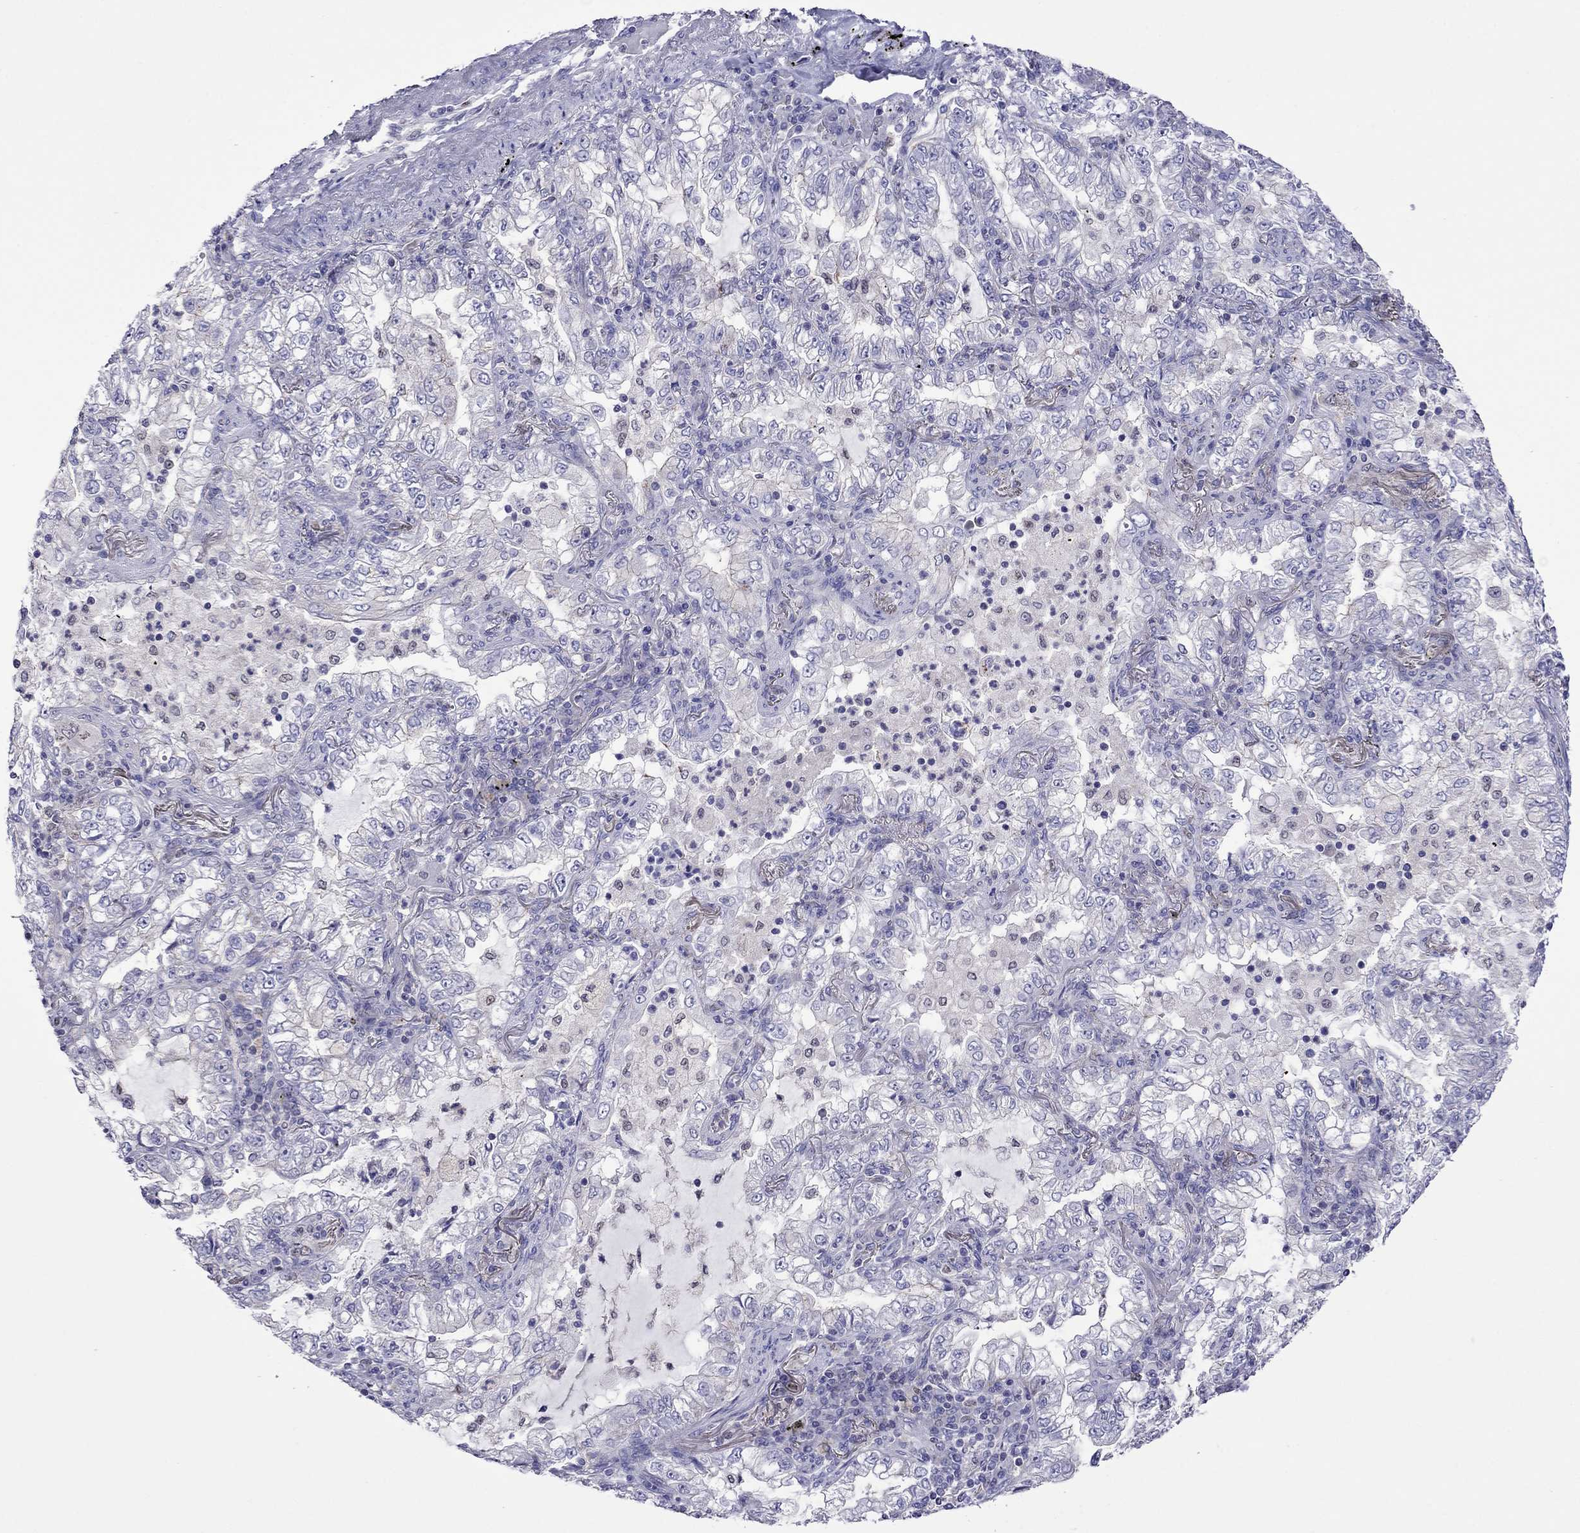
{"staining": {"intensity": "negative", "quantity": "none", "location": "none"}, "tissue": "lung cancer", "cell_type": "Tumor cells", "image_type": "cancer", "snomed": [{"axis": "morphology", "description": "Adenocarcinoma, NOS"}, {"axis": "topography", "description": "Lung"}], "caption": "Tumor cells are negative for protein expression in human adenocarcinoma (lung).", "gene": "MPZ", "patient": {"sex": "female", "age": 73}}